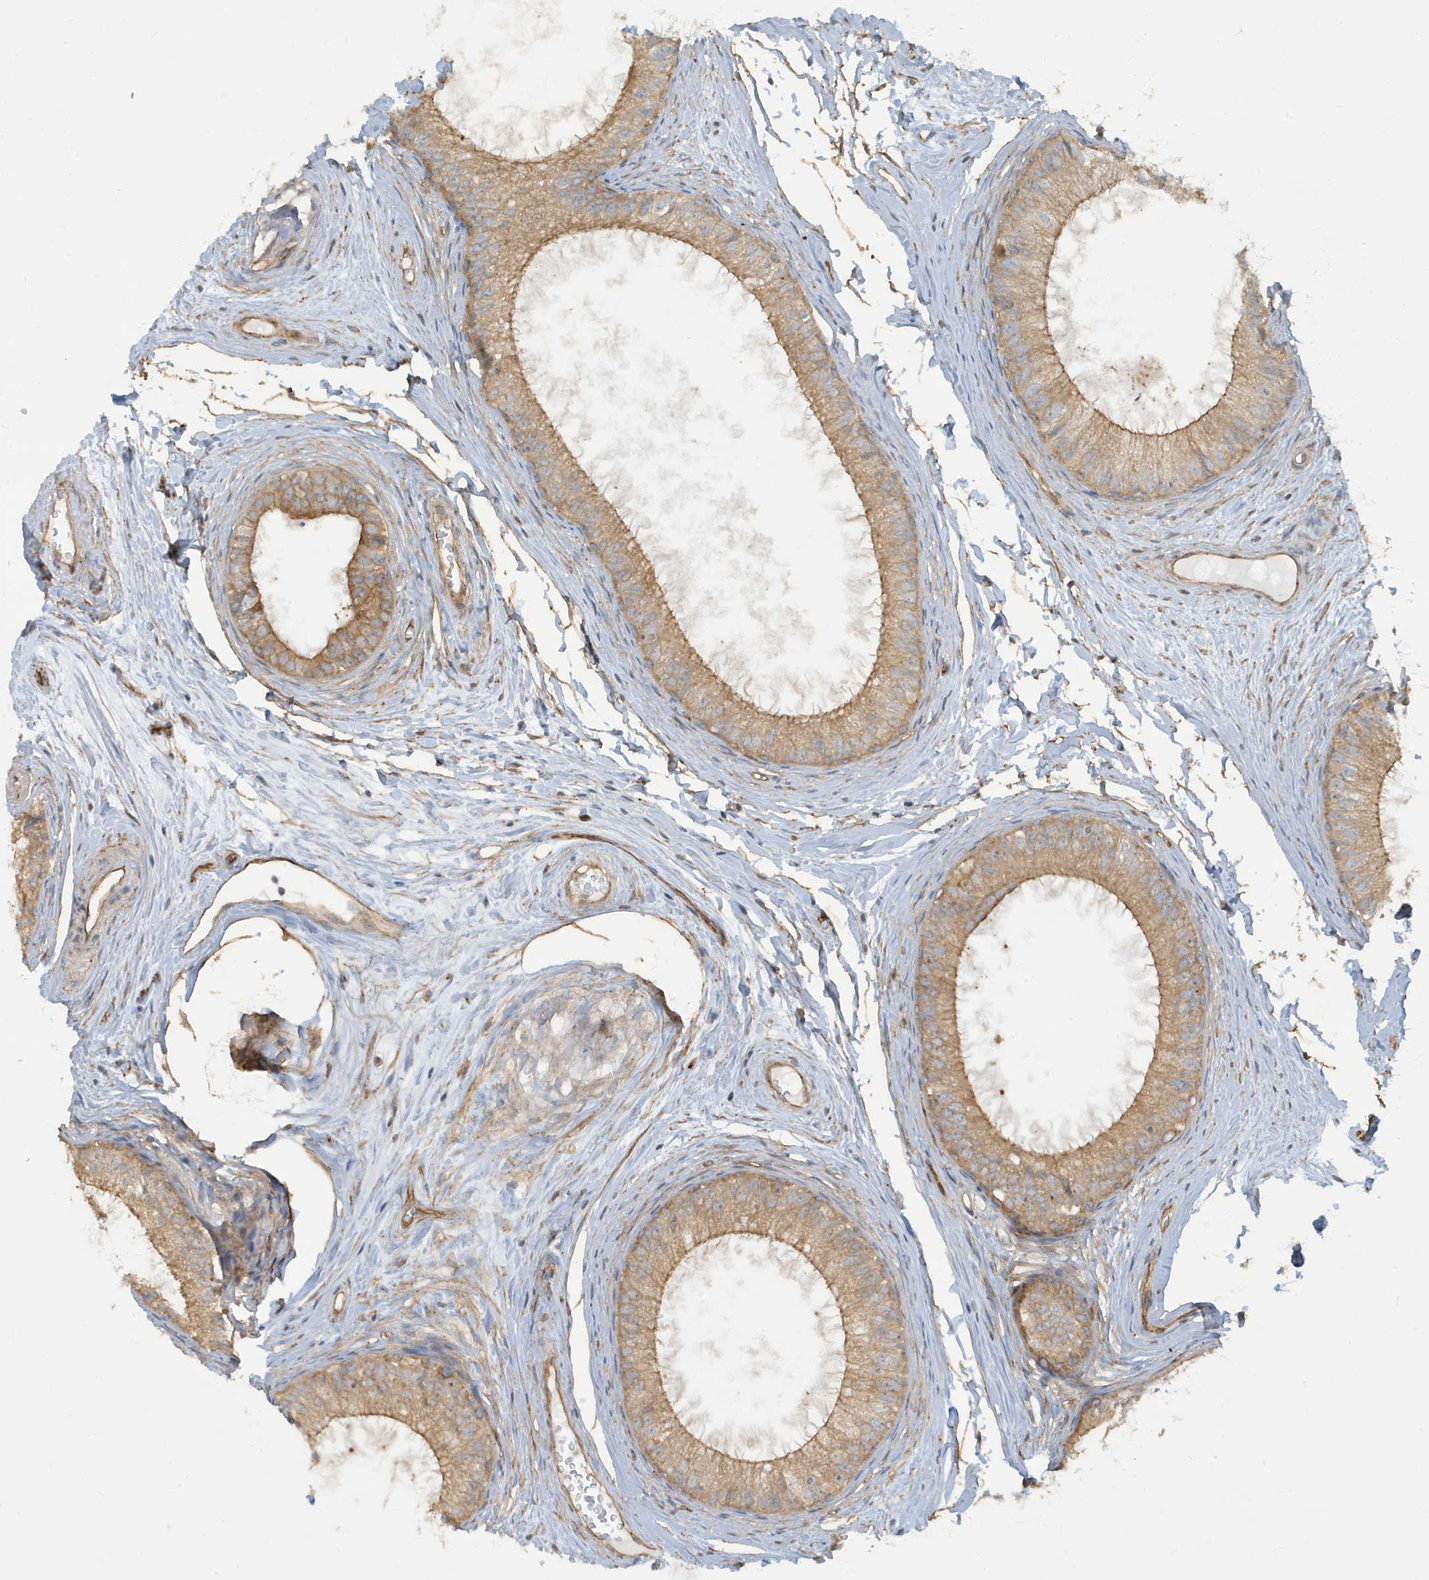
{"staining": {"intensity": "moderate", "quantity": ">75%", "location": "cytoplasmic/membranous"}, "tissue": "epididymis", "cell_type": "Glandular cells", "image_type": "normal", "snomed": [{"axis": "morphology", "description": "Normal tissue, NOS"}, {"axis": "topography", "description": "Epididymis"}], "caption": "Moderate cytoplasmic/membranous positivity is appreciated in approximately >75% of glandular cells in normal epididymis.", "gene": "ATP23", "patient": {"sex": "male", "age": 34}}